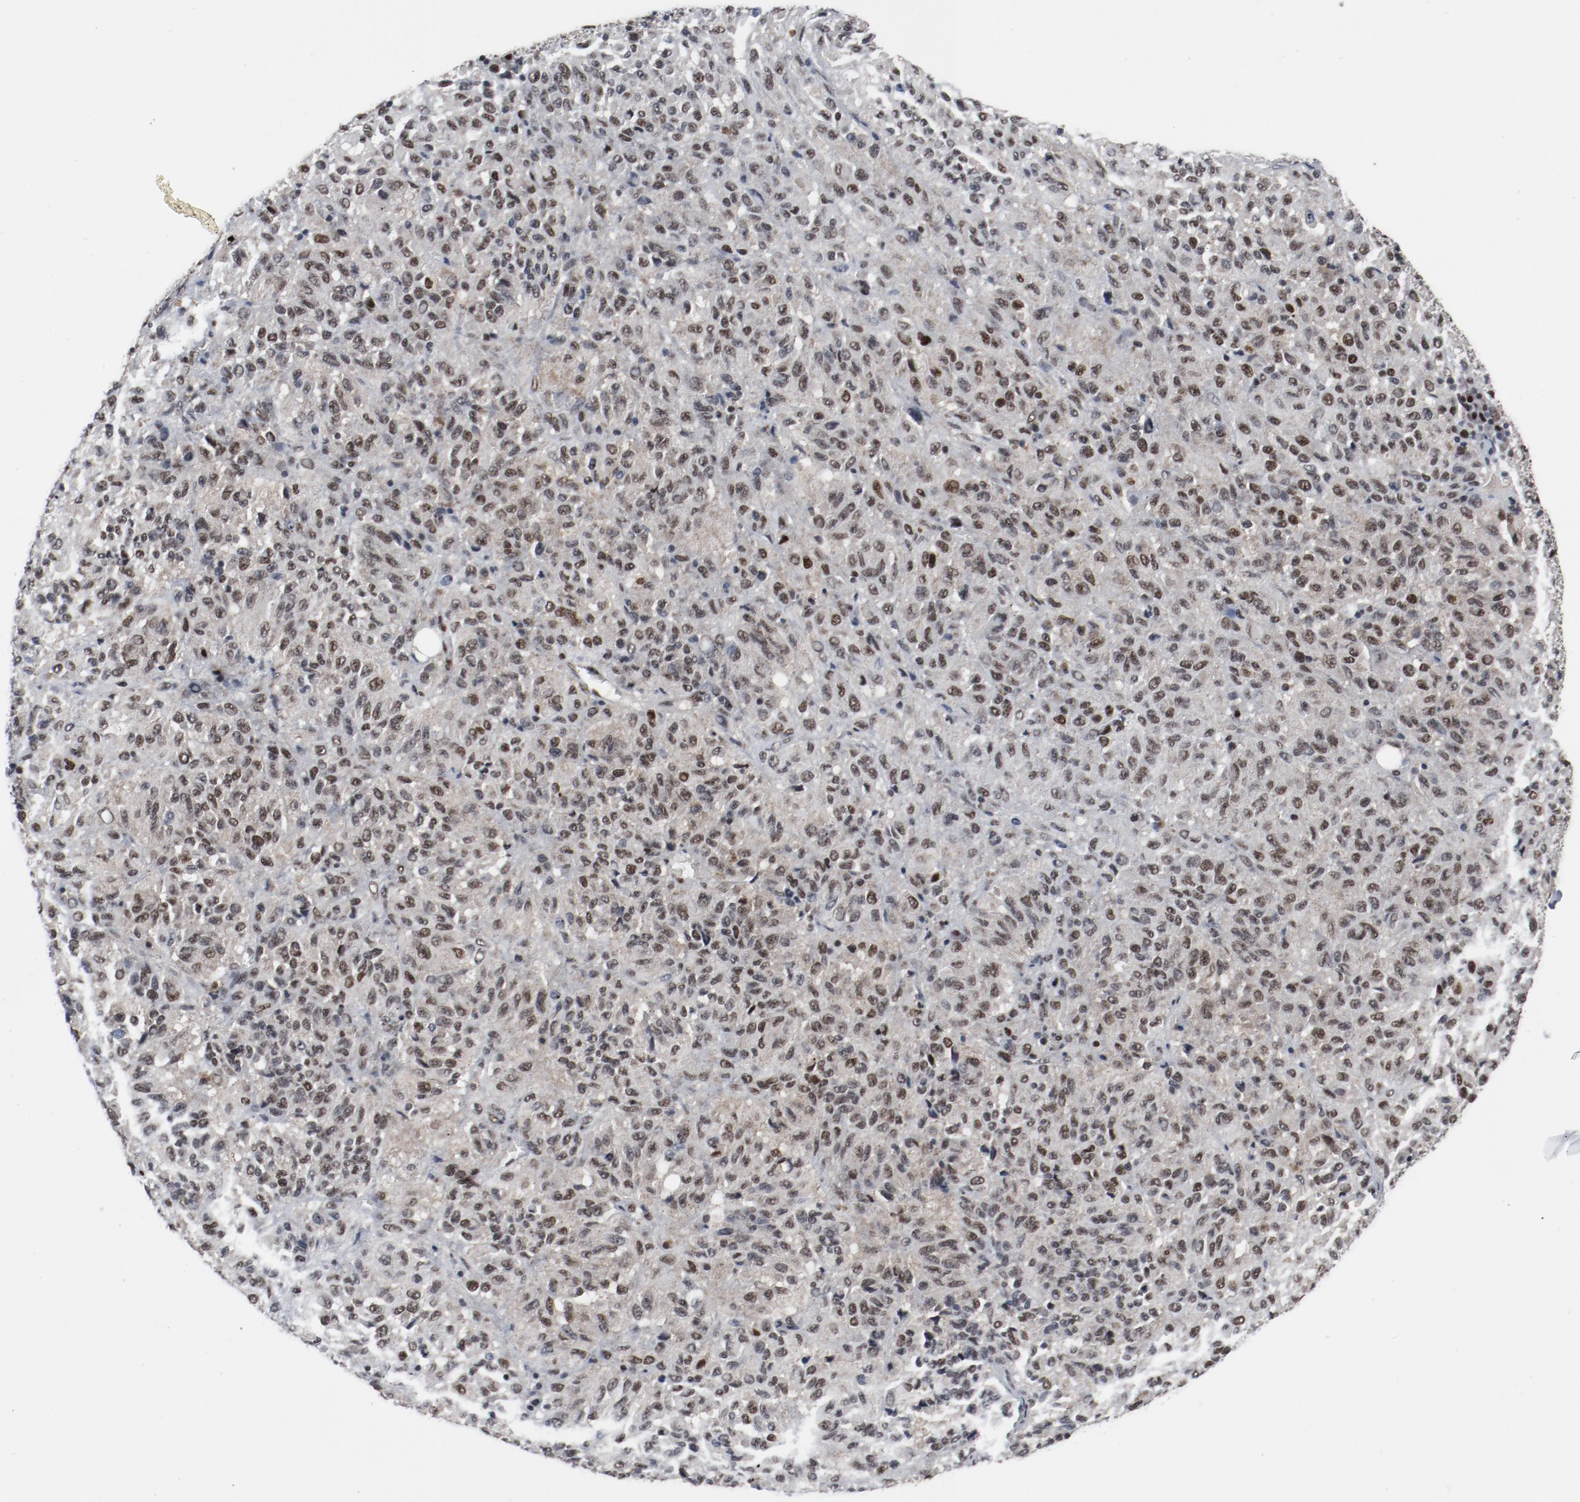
{"staining": {"intensity": "moderate", "quantity": ">75%", "location": "nuclear"}, "tissue": "melanoma", "cell_type": "Tumor cells", "image_type": "cancer", "snomed": [{"axis": "morphology", "description": "Malignant melanoma, Metastatic site"}, {"axis": "topography", "description": "Lung"}], "caption": "The histopathology image shows staining of malignant melanoma (metastatic site), revealing moderate nuclear protein positivity (brown color) within tumor cells.", "gene": "JMJD6", "patient": {"sex": "male", "age": 64}}